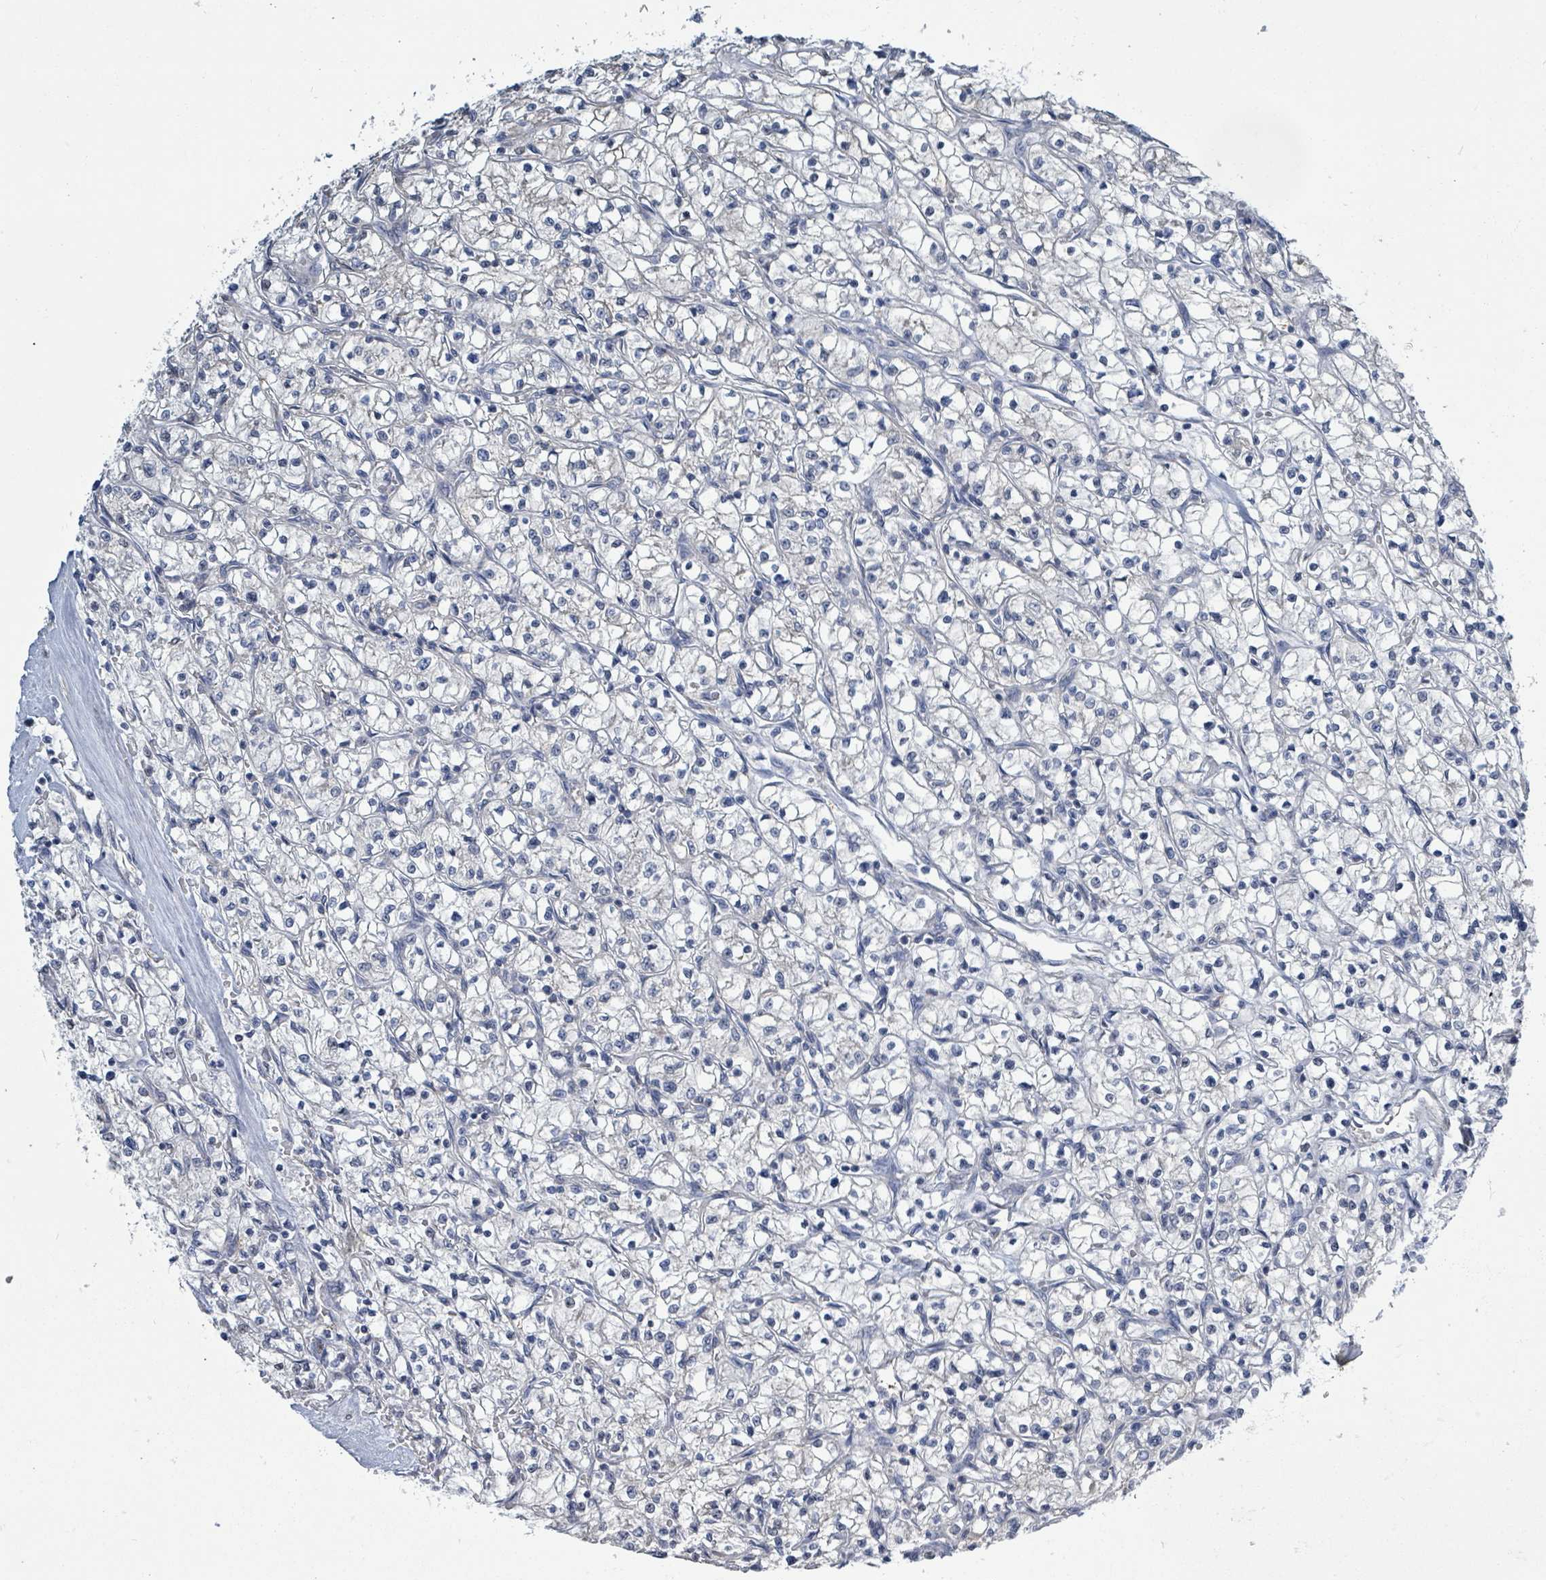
{"staining": {"intensity": "negative", "quantity": "none", "location": "none"}, "tissue": "renal cancer", "cell_type": "Tumor cells", "image_type": "cancer", "snomed": [{"axis": "morphology", "description": "Adenocarcinoma, NOS"}, {"axis": "topography", "description": "Kidney"}], "caption": "DAB immunohistochemical staining of human renal adenocarcinoma exhibits no significant expression in tumor cells. The staining is performed using DAB (3,3'-diaminobenzidine) brown chromogen with nuclei counter-stained in using hematoxylin.", "gene": "DGKZ", "patient": {"sex": "female", "age": 64}}